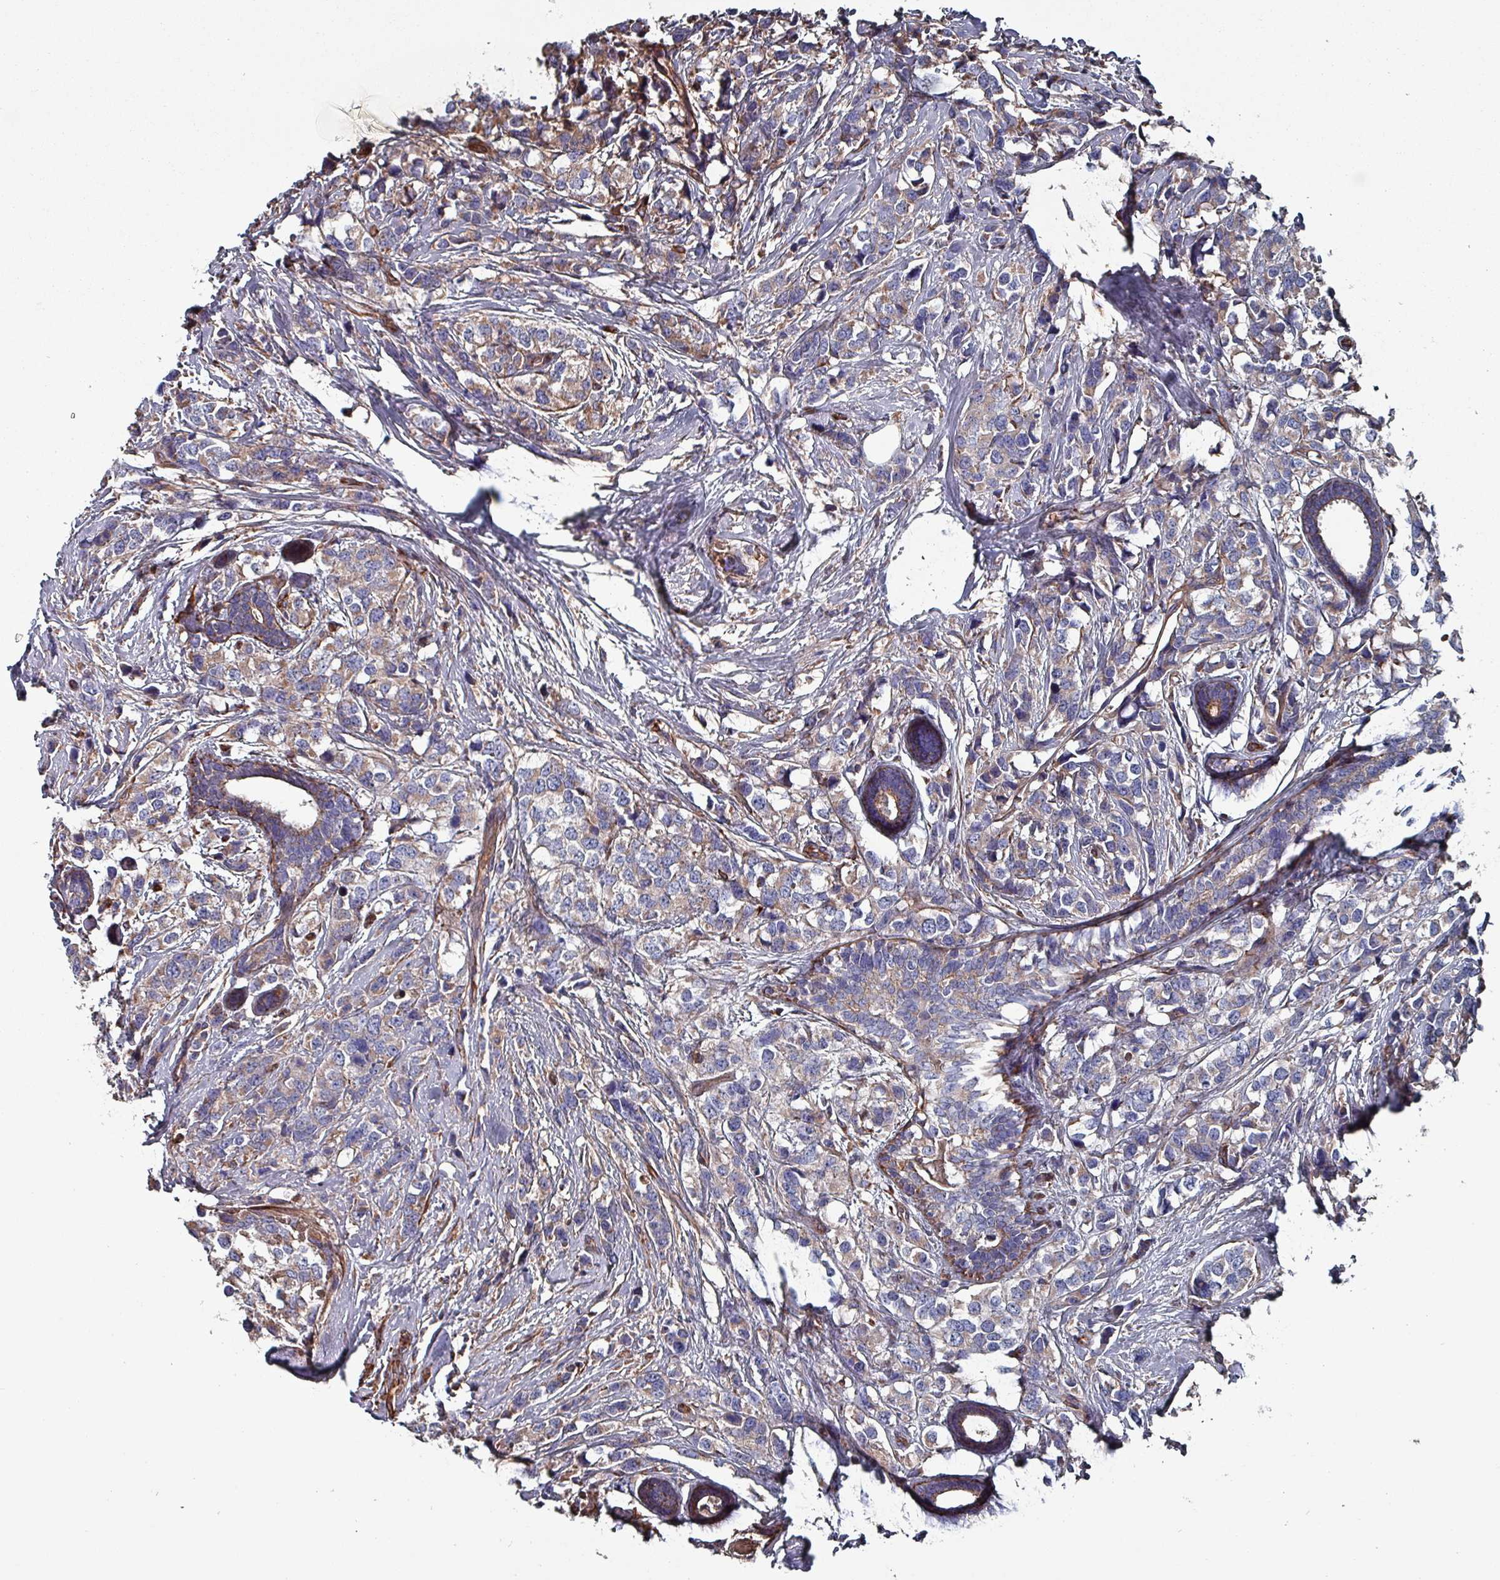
{"staining": {"intensity": "moderate", "quantity": "<25%", "location": "cytoplasmic/membranous"}, "tissue": "breast cancer", "cell_type": "Tumor cells", "image_type": "cancer", "snomed": [{"axis": "morphology", "description": "Lobular carcinoma"}, {"axis": "topography", "description": "Breast"}], "caption": "Breast cancer tissue displays moderate cytoplasmic/membranous positivity in approximately <25% of tumor cells, visualized by immunohistochemistry.", "gene": "ANO10", "patient": {"sex": "female", "age": 59}}